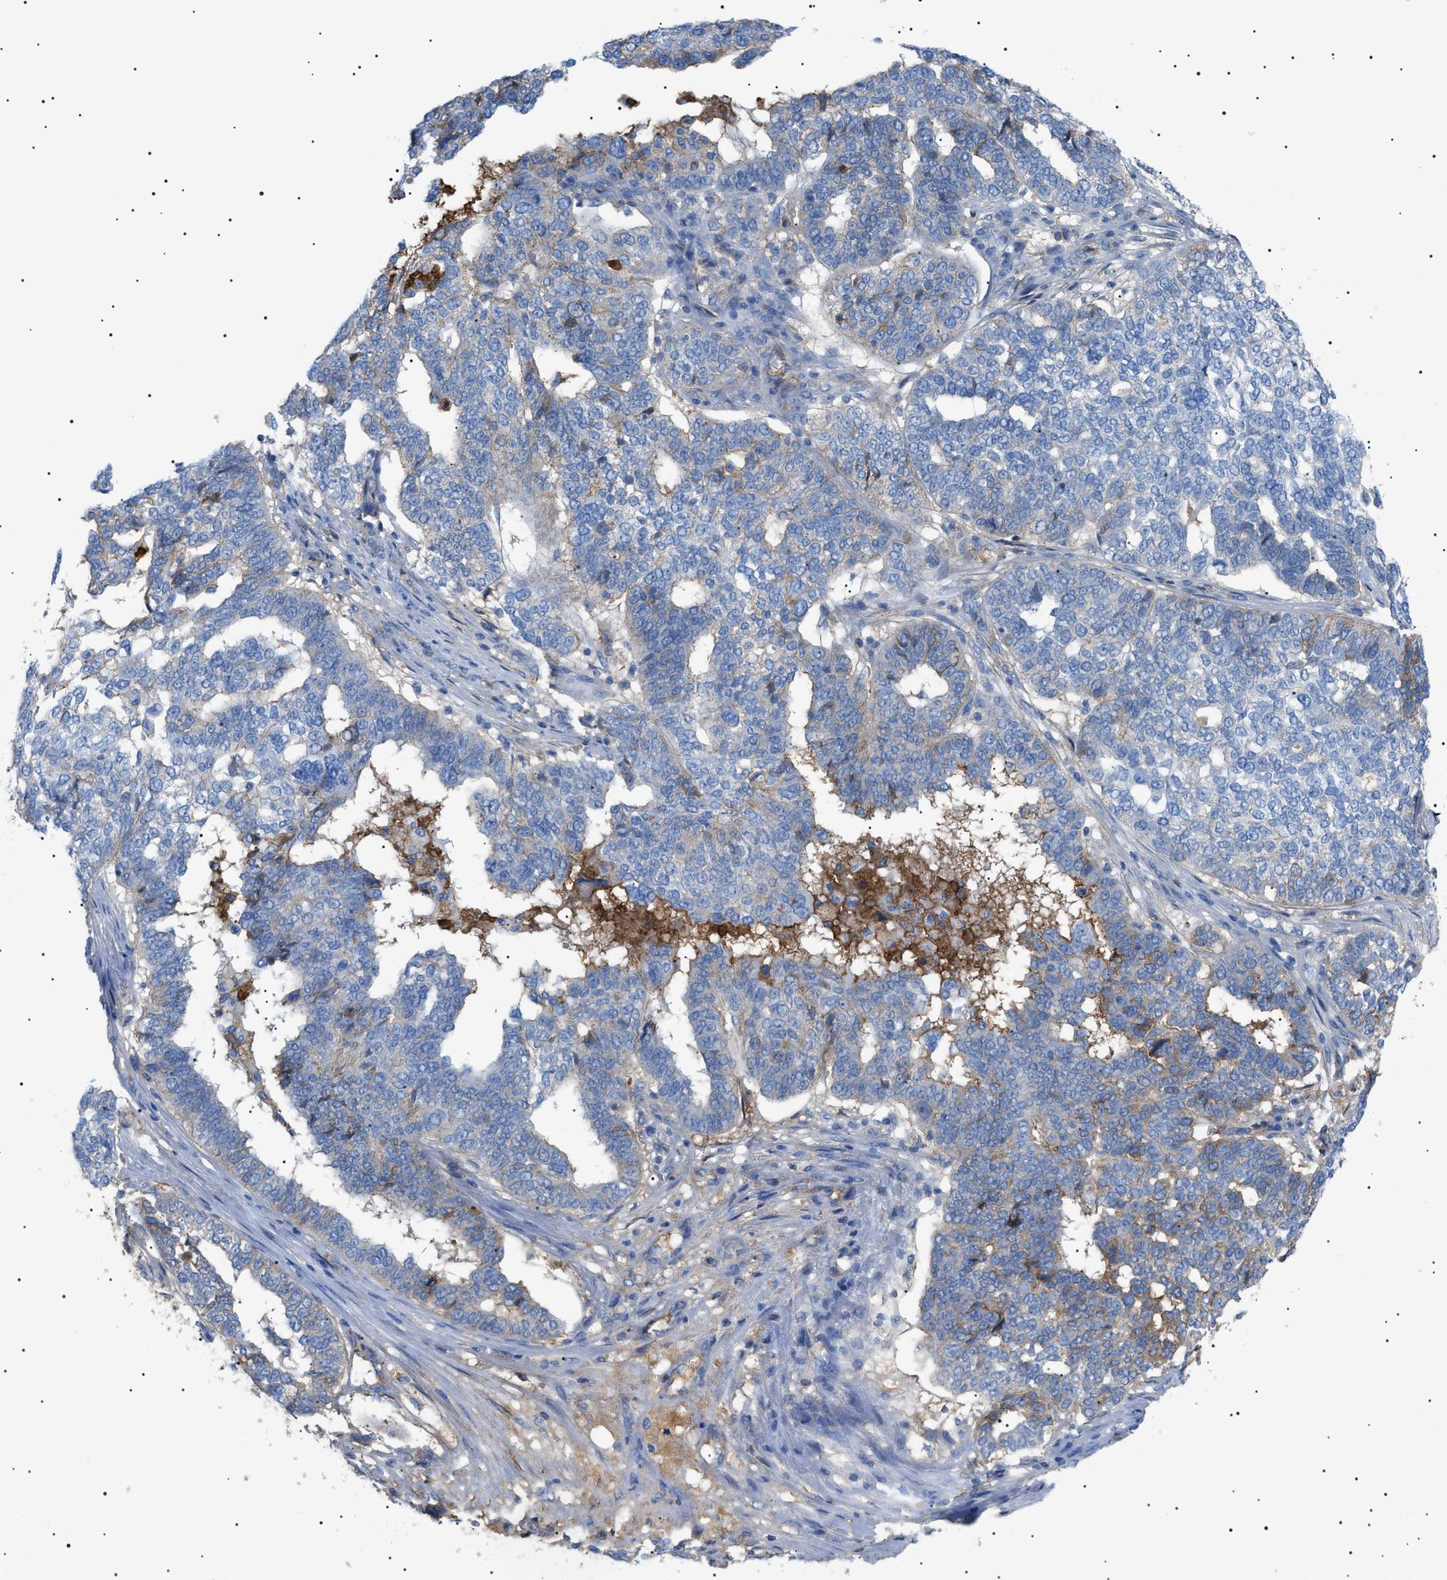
{"staining": {"intensity": "weak", "quantity": "25%-75%", "location": "cytoplasmic/membranous"}, "tissue": "ovarian cancer", "cell_type": "Tumor cells", "image_type": "cancer", "snomed": [{"axis": "morphology", "description": "Cystadenocarcinoma, serous, NOS"}, {"axis": "topography", "description": "Ovary"}], "caption": "Immunohistochemical staining of human ovarian cancer (serous cystadenocarcinoma) displays low levels of weak cytoplasmic/membranous protein expression in about 25%-75% of tumor cells. The staining is performed using DAB (3,3'-diaminobenzidine) brown chromogen to label protein expression. The nuclei are counter-stained blue using hematoxylin.", "gene": "LPA", "patient": {"sex": "female", "age": 59}}